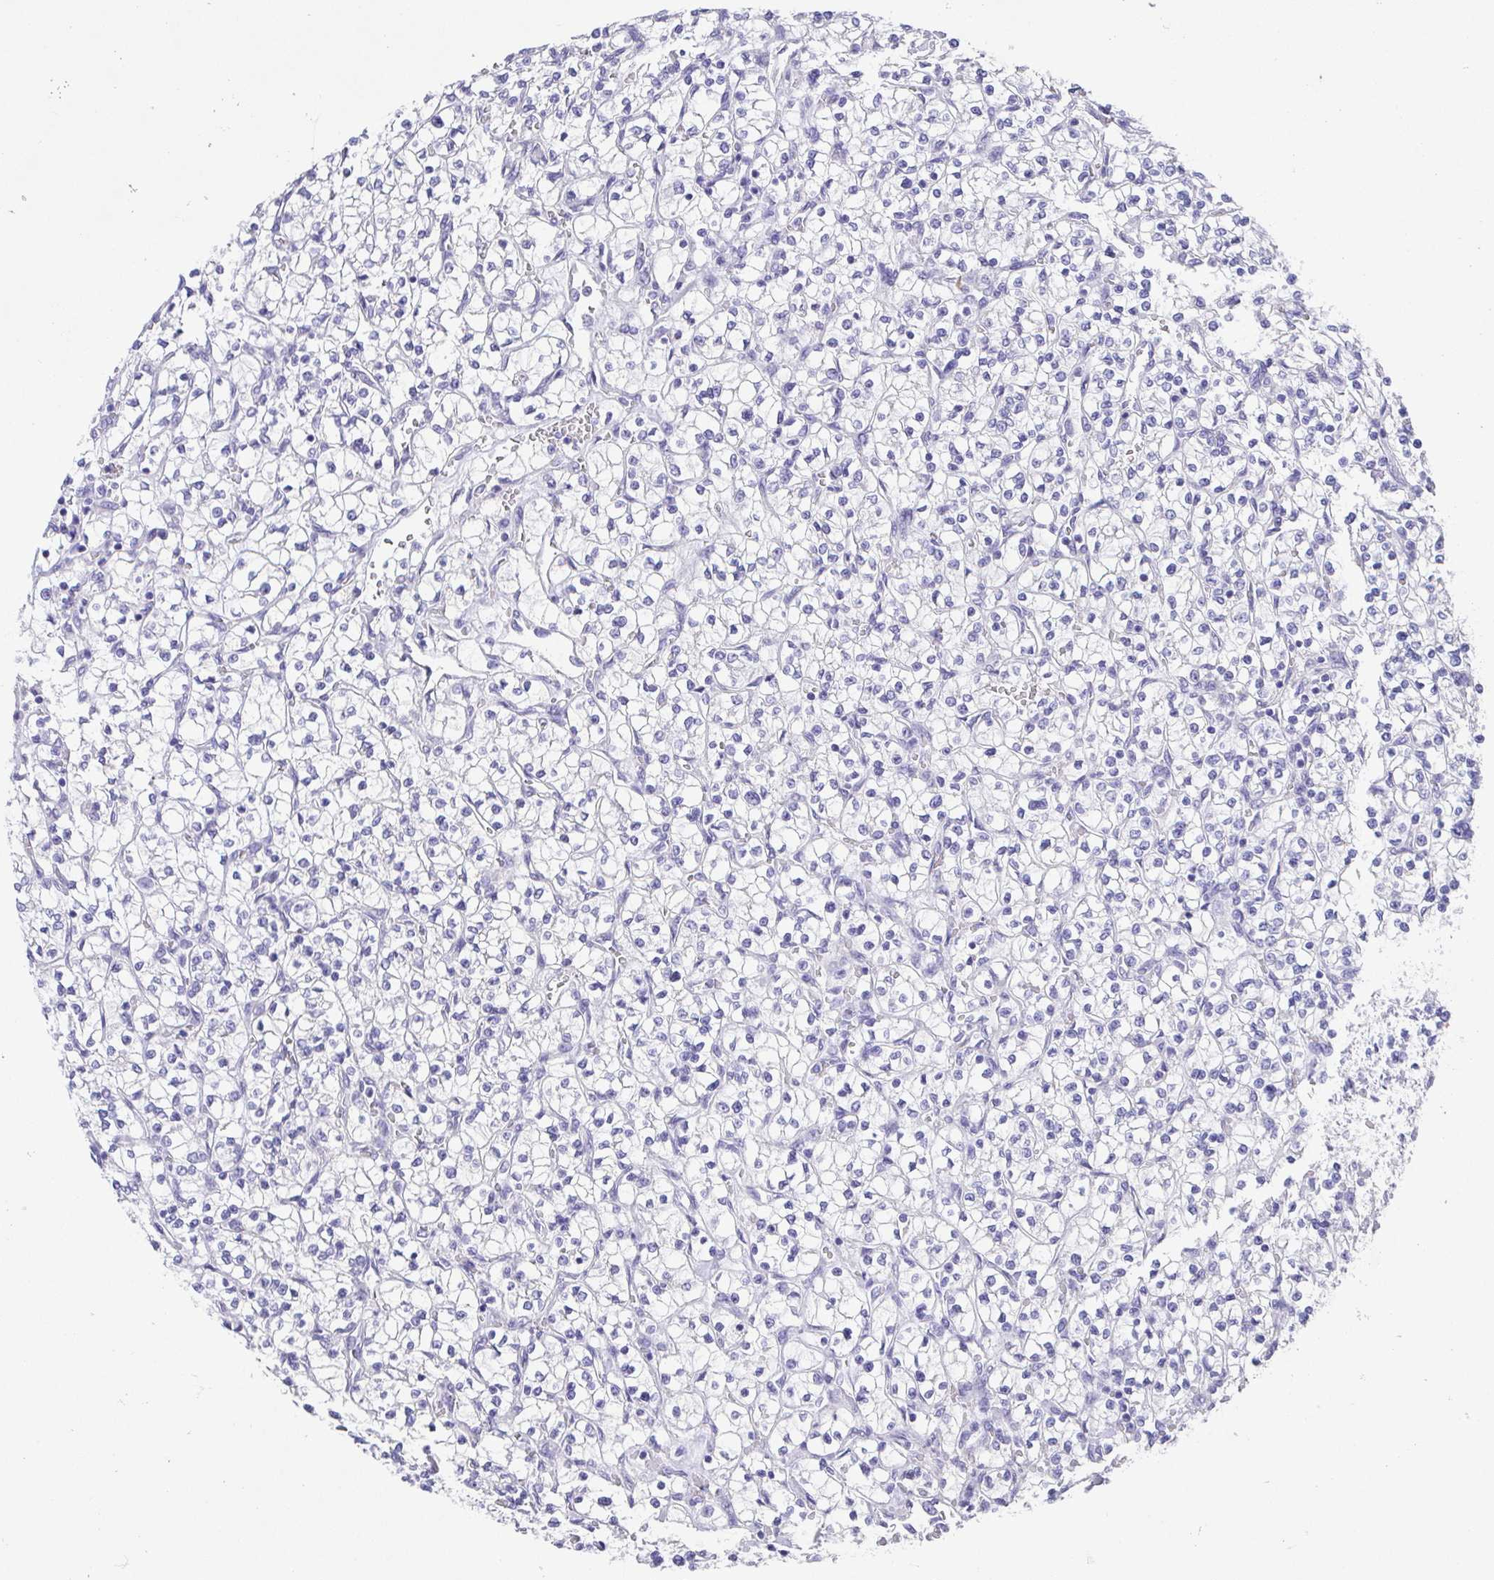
{"staining": {"intensity": "negative", "quantity": "none", "location": "none"}, "tissue": "renal cancer", "cell_type": "Tumor cells", "image_type": "cancer", "snomed": [{"axis": "morphology", "description": "Adenocarcinoma, NOS"}, {"axis": "topography", "description": "Kidney"}], "caption": "Tumor cells show no significant protein positivity in renal cancer.", "gene": "SPATA4", "patient": {"sex": "female", "age": 64}}